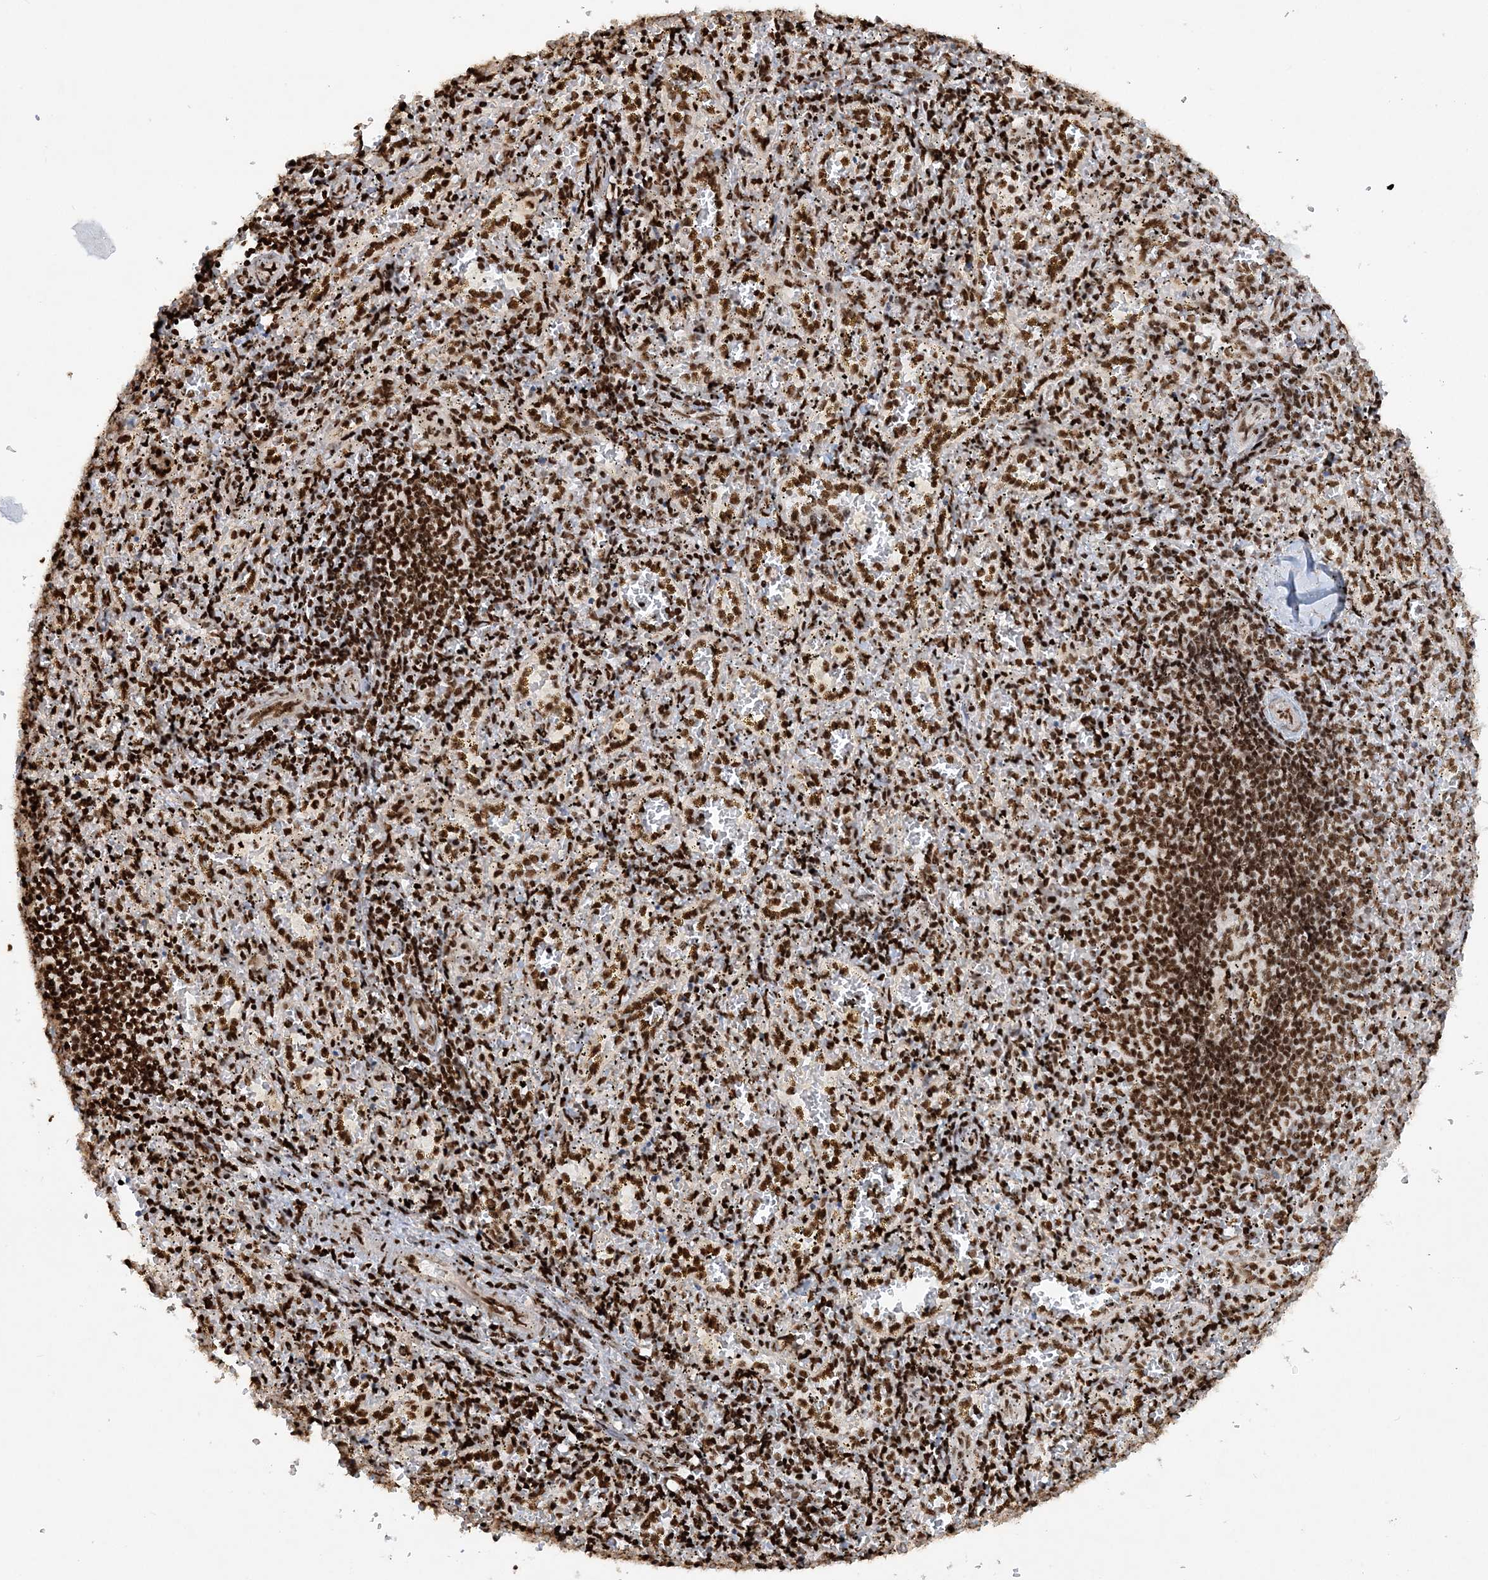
{"staining": {"intensity": "strong", "quantity": ">75%", "location": "nuclear"}, "tissue": "spleen", "cell_type": "Cells in red pulp", "image_type": "normal", "snomed": [{"axis": "morphology", "description": "Normal tissue, NOS"}, {"axis": "topography", "description": "Spleen"}], "caption": "The photomicrograph demonstrates staining of benign spleen, revealing strong nuclear protein expression (brown color) within cells in red pulp.", "gene": "DELE1", "patient": {"sex": "male", "age": 11}}